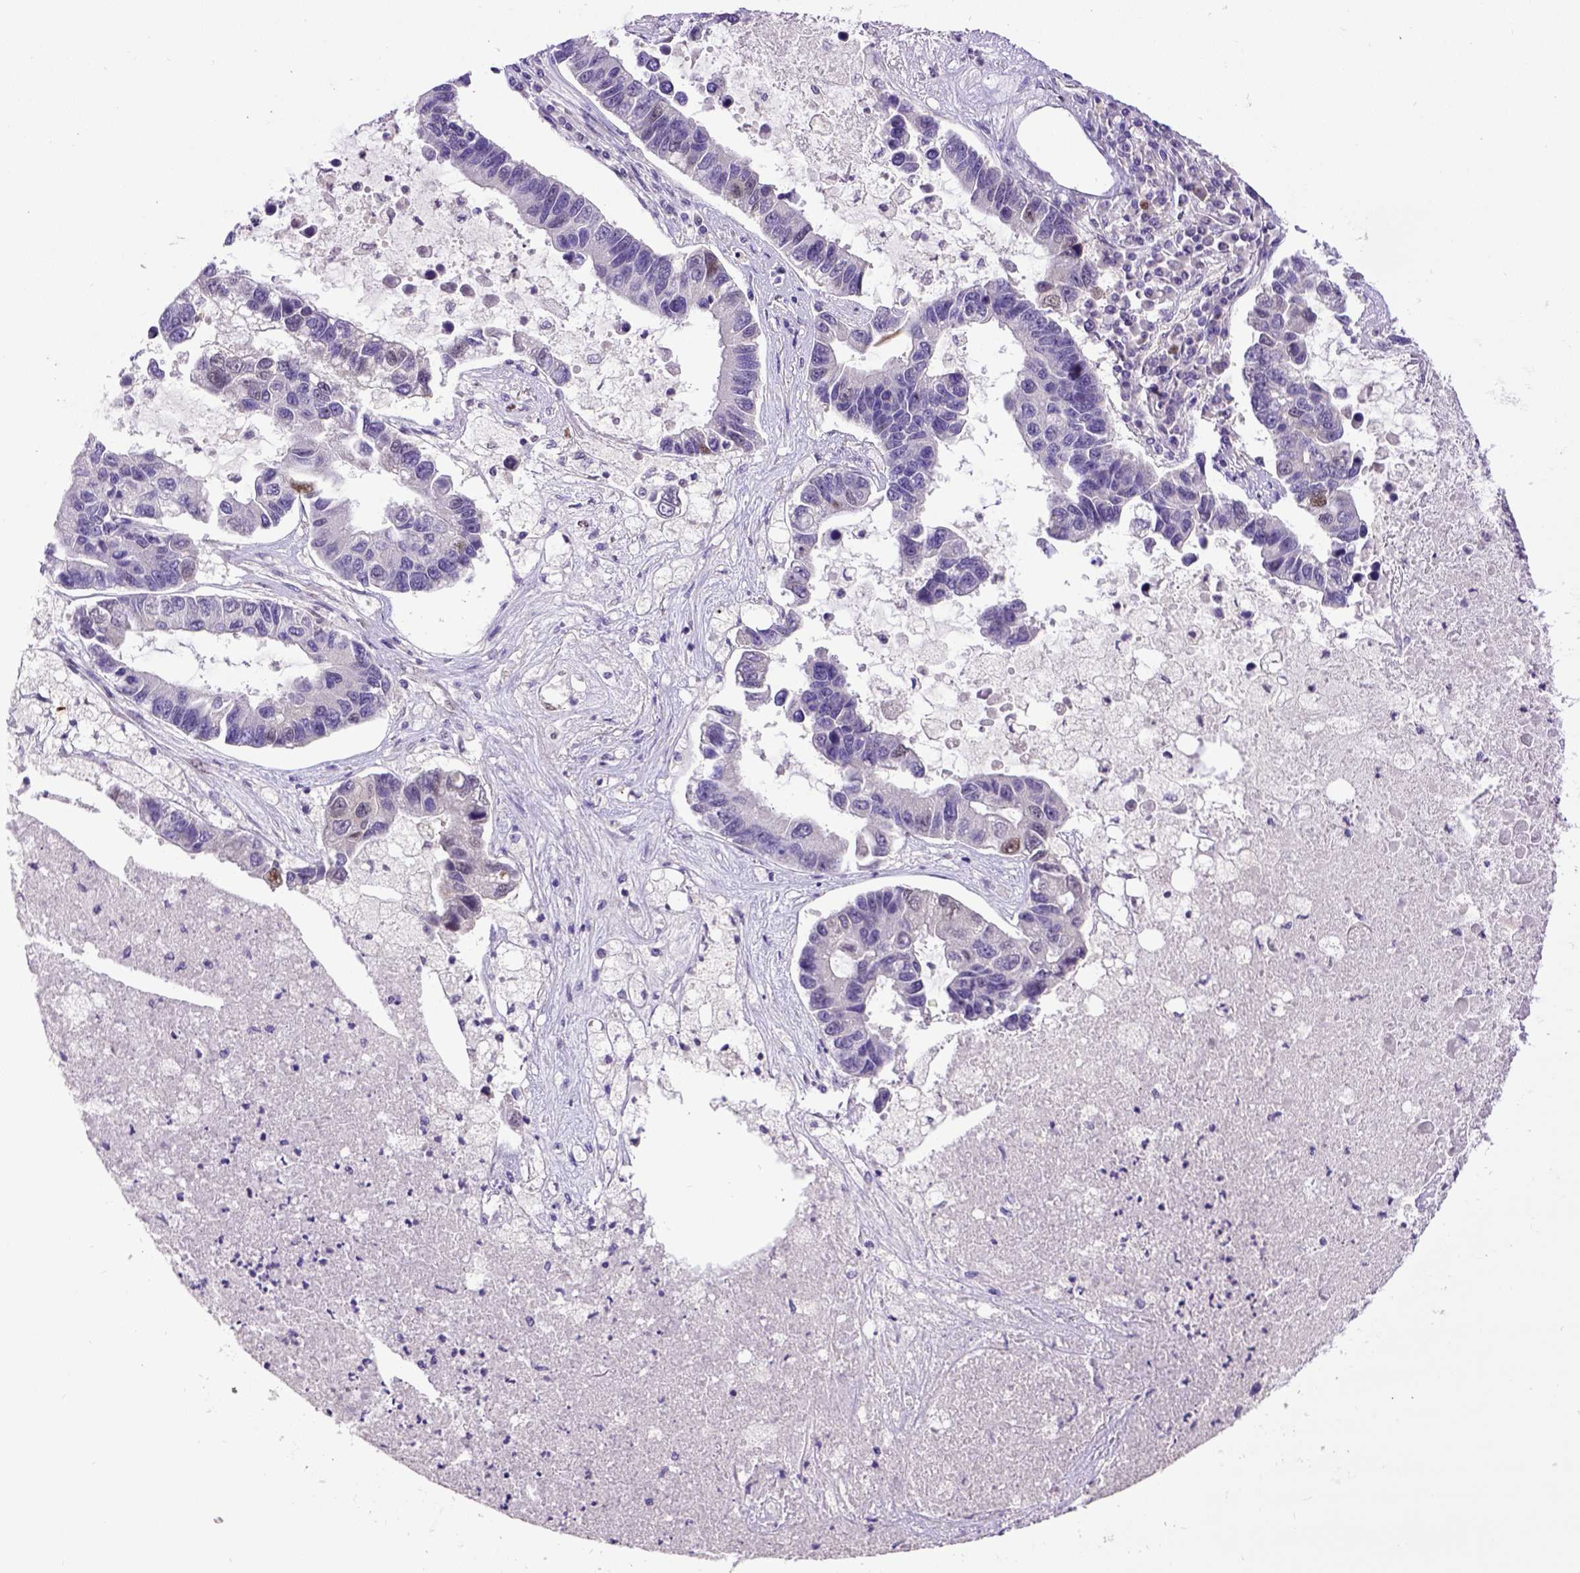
{"staining": {"intensity": "negative", "quantity": "none", "location": "none"}, "tissue": "lung cancer", "cell_type": "Tumor cells", "image_type": "cancer", "snomed": [{"axis": "morphology", "description": "Adenocarcinoma, NOS"}, {"axis": "topography", "description": "Bronchus"}, {"axis": "topography", "description": "Lung"}], "caption": "Immunohistochemical staining of lung cancer displays no significant positivity in tumor cells.", "gene": "CDKN1A", "patient": {"sex": "female", "age": 51}}